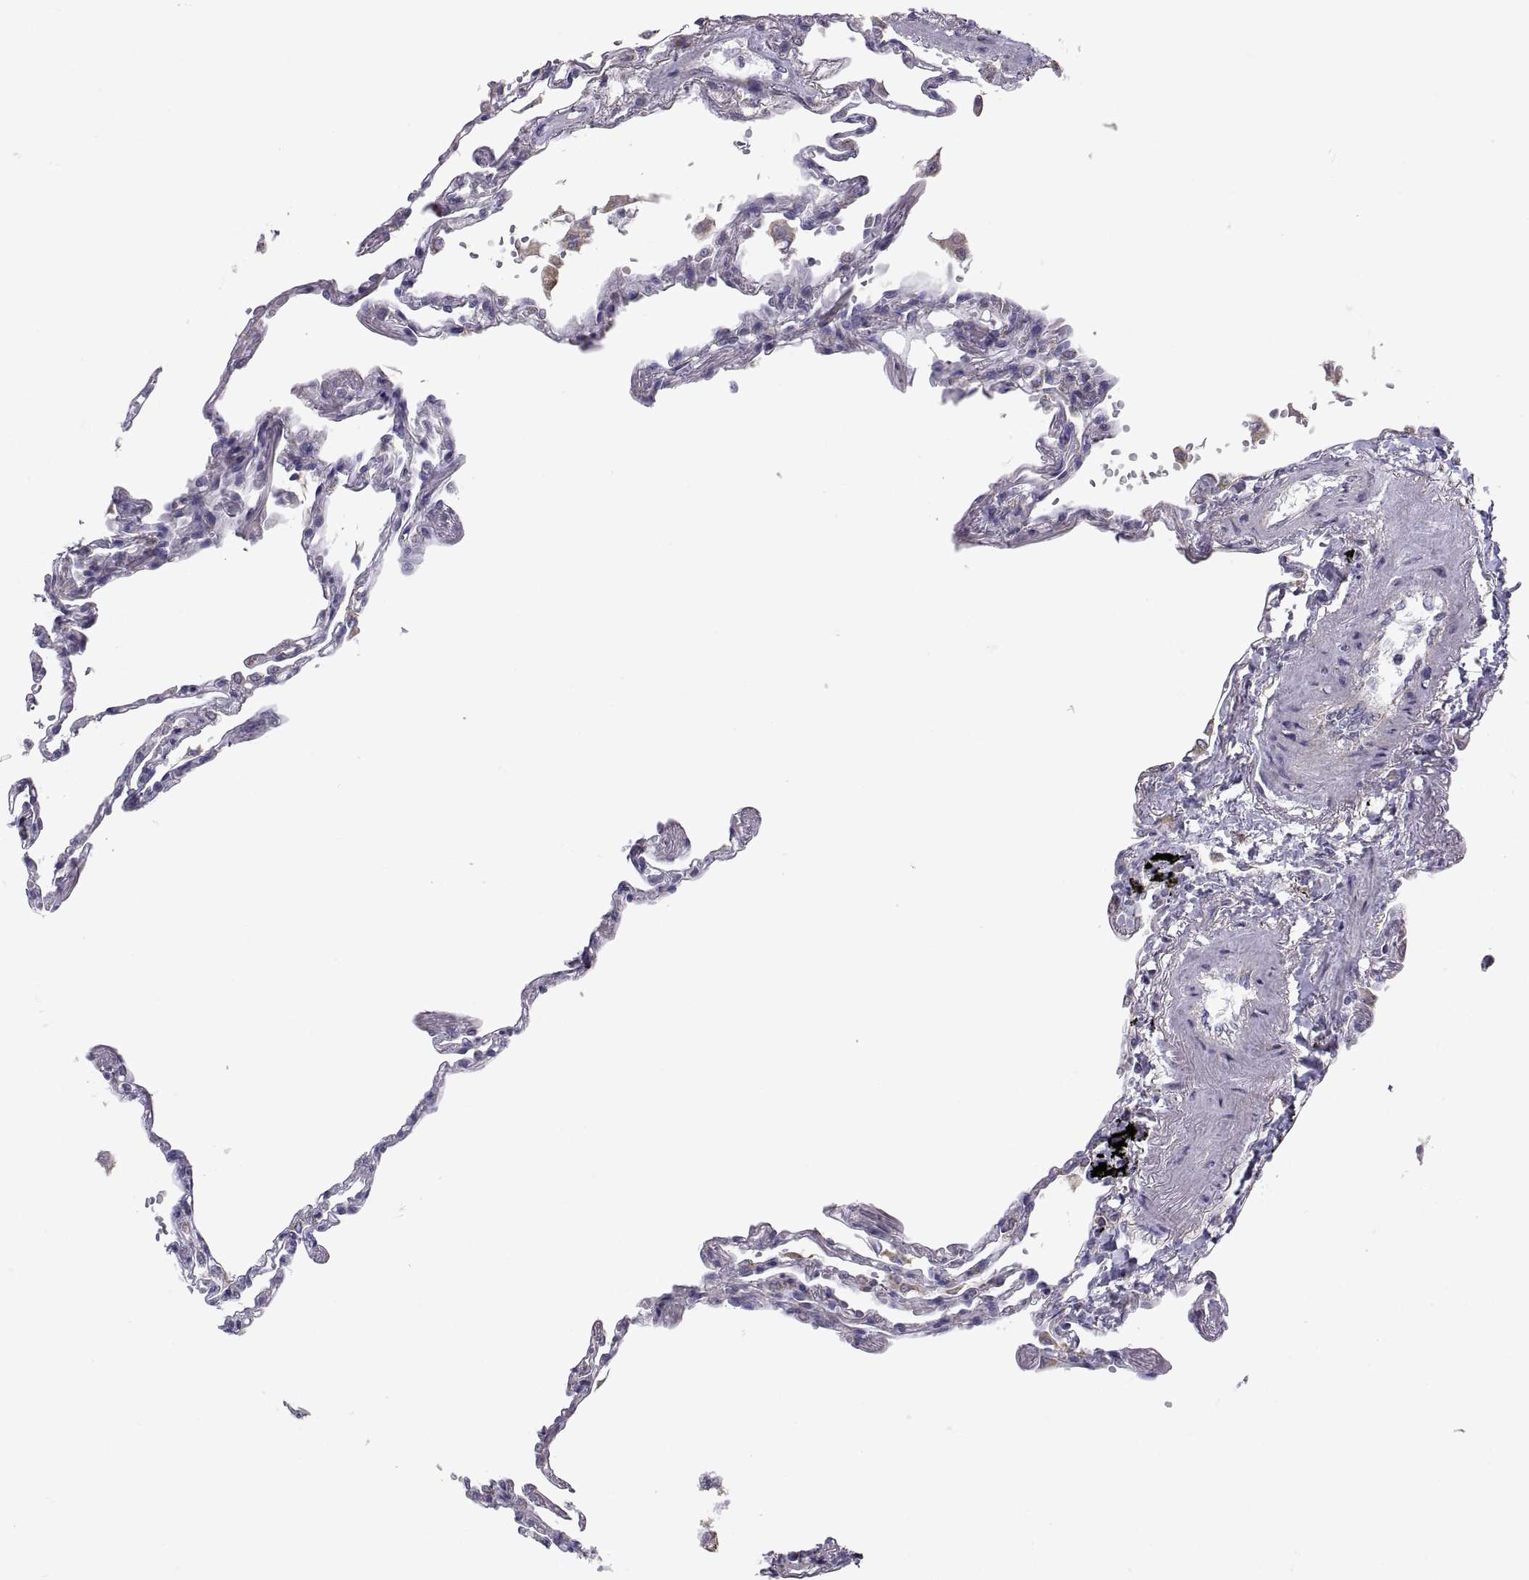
{"staining": {"intensity": "negative", "quantity": "none", "location": "none"}, "tissue": "lung", "cell_type": "Alveolar cells", "image_type": "normal", "snomed": [{"axis": "morphology", "description": "Normal tissue, NOS"}, {"axis": "topography", "description": "Lung"}], "caption": "Human lung stained for a protein using IHC demonstrates no positivity in alveolar cells.", "gene": "TNNC1", "patient": {"sex": "male", "age": 78}}